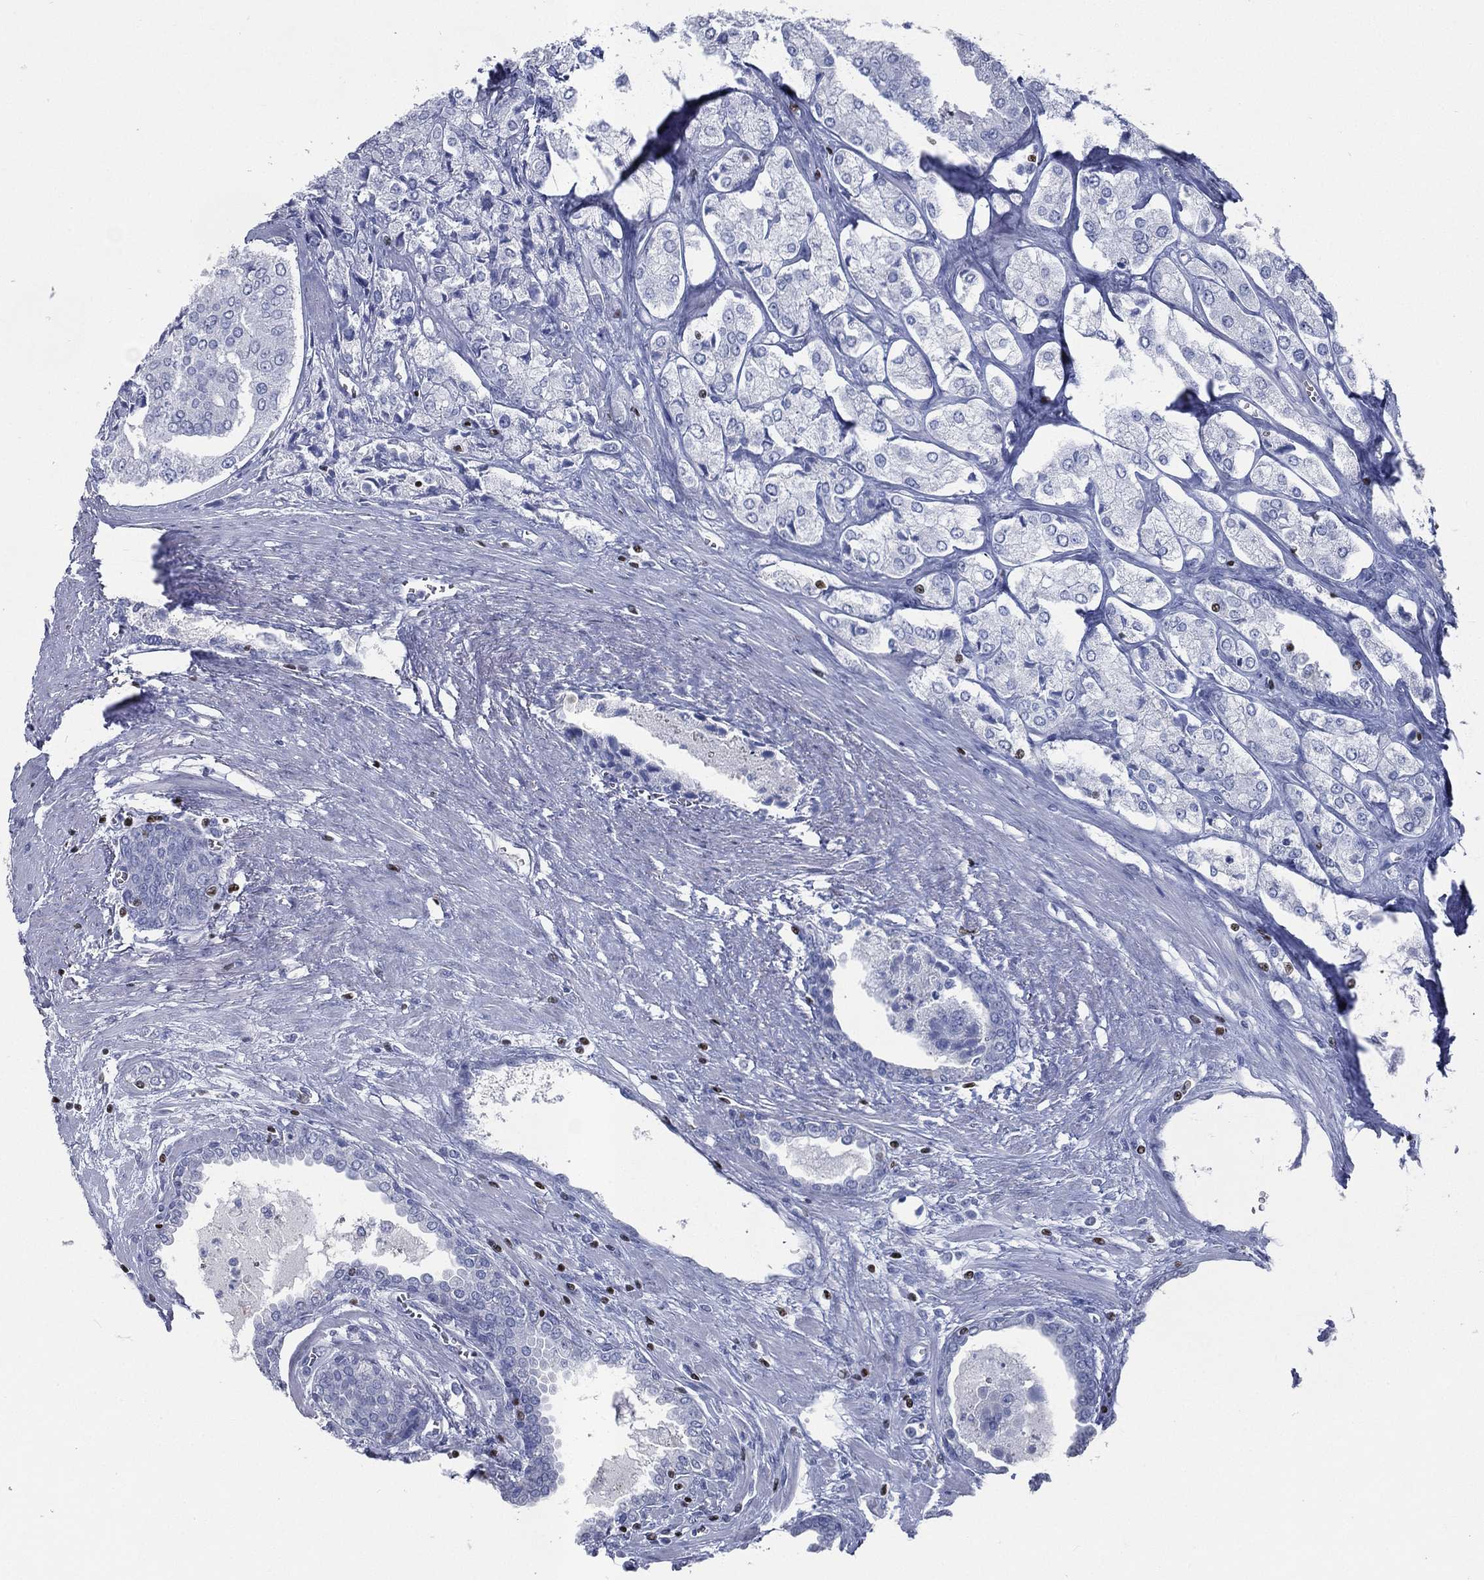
{"staining": {"intensity": "negative", "quantity": "none", "location": "none"}, "tissue": "prostate cancer", "cell_type": "Tumor cells", "image_type": "cancer", "snomed": [{"axis": "morphology", "description": "Adenocarcinoma, NOS"}, {"axis": "topography", "description": "Prostate and seminal vesicle, NOS"}, {"axis": "topography", "description": "Prostate"}], "caption": "Immunohistochemistry photomicrograph of neoplastic tissue: human adenocarcinoma (prostate) stained with DAB (3,3'-diaminobenzidine) shows no significant protein expression in tumor cells. The staining is performed using DAB brown chromogen with nuclei counter-stained in using hematoxylin.", "gene": "PYHIN1", "patient": {"sex": "male", "age": 67}}